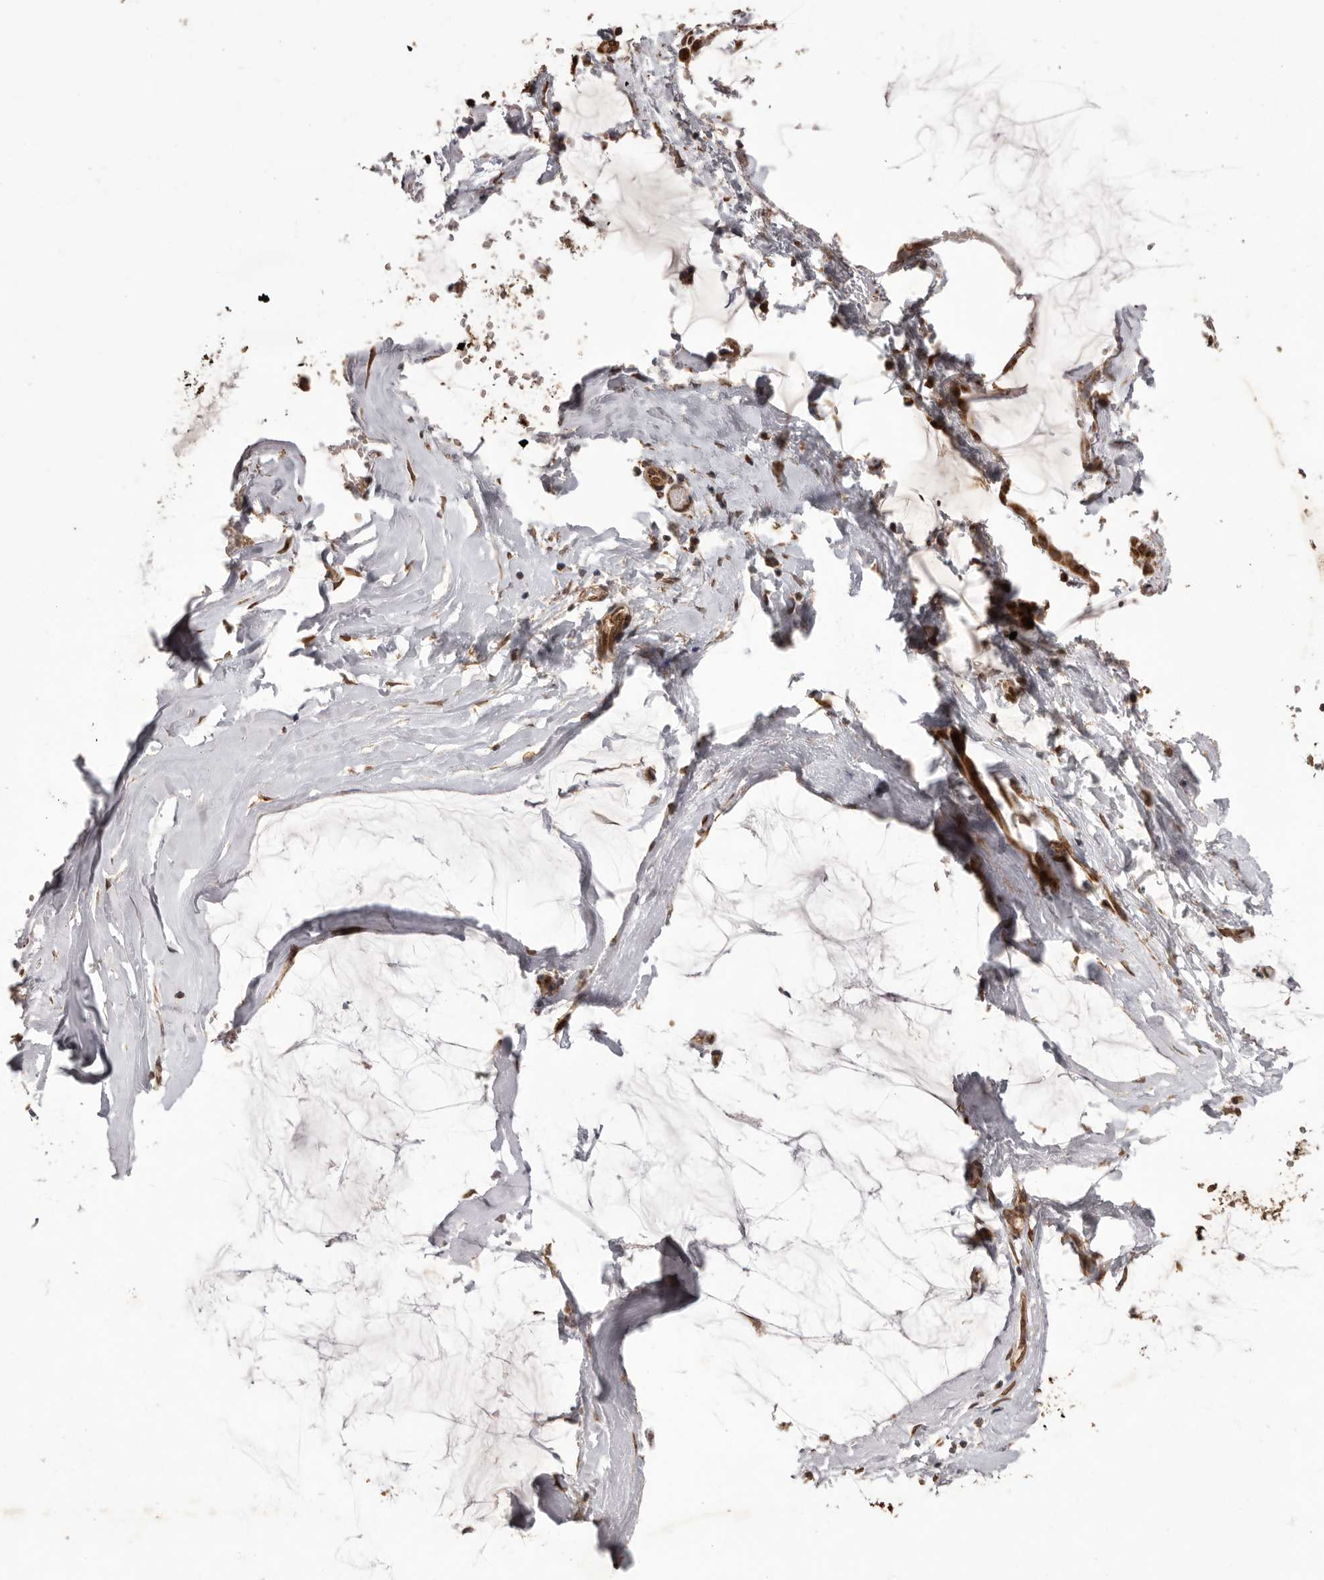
{"staining": {"intensity": "strong", "quantity": ">75%", "location": "cytoplasmic/membranous"}, "tissue": "ovarian cancer", "cell_type": "Tumor cells", "image_type": "cancer", "snomed": [{"axis": "morphology", "description": "Cystadenocarcinoma, mucinous, NOS"}, {"axis": "topography", "description": "Ovary"}], "caption": "Brown immunohistochemical staining in human ovarian cancer shows strong cytoplasmic/membranous staining in about >75% of tumor cells.", "gene": "CHRM2", "patient": {"sex": "female", "age": 39}}